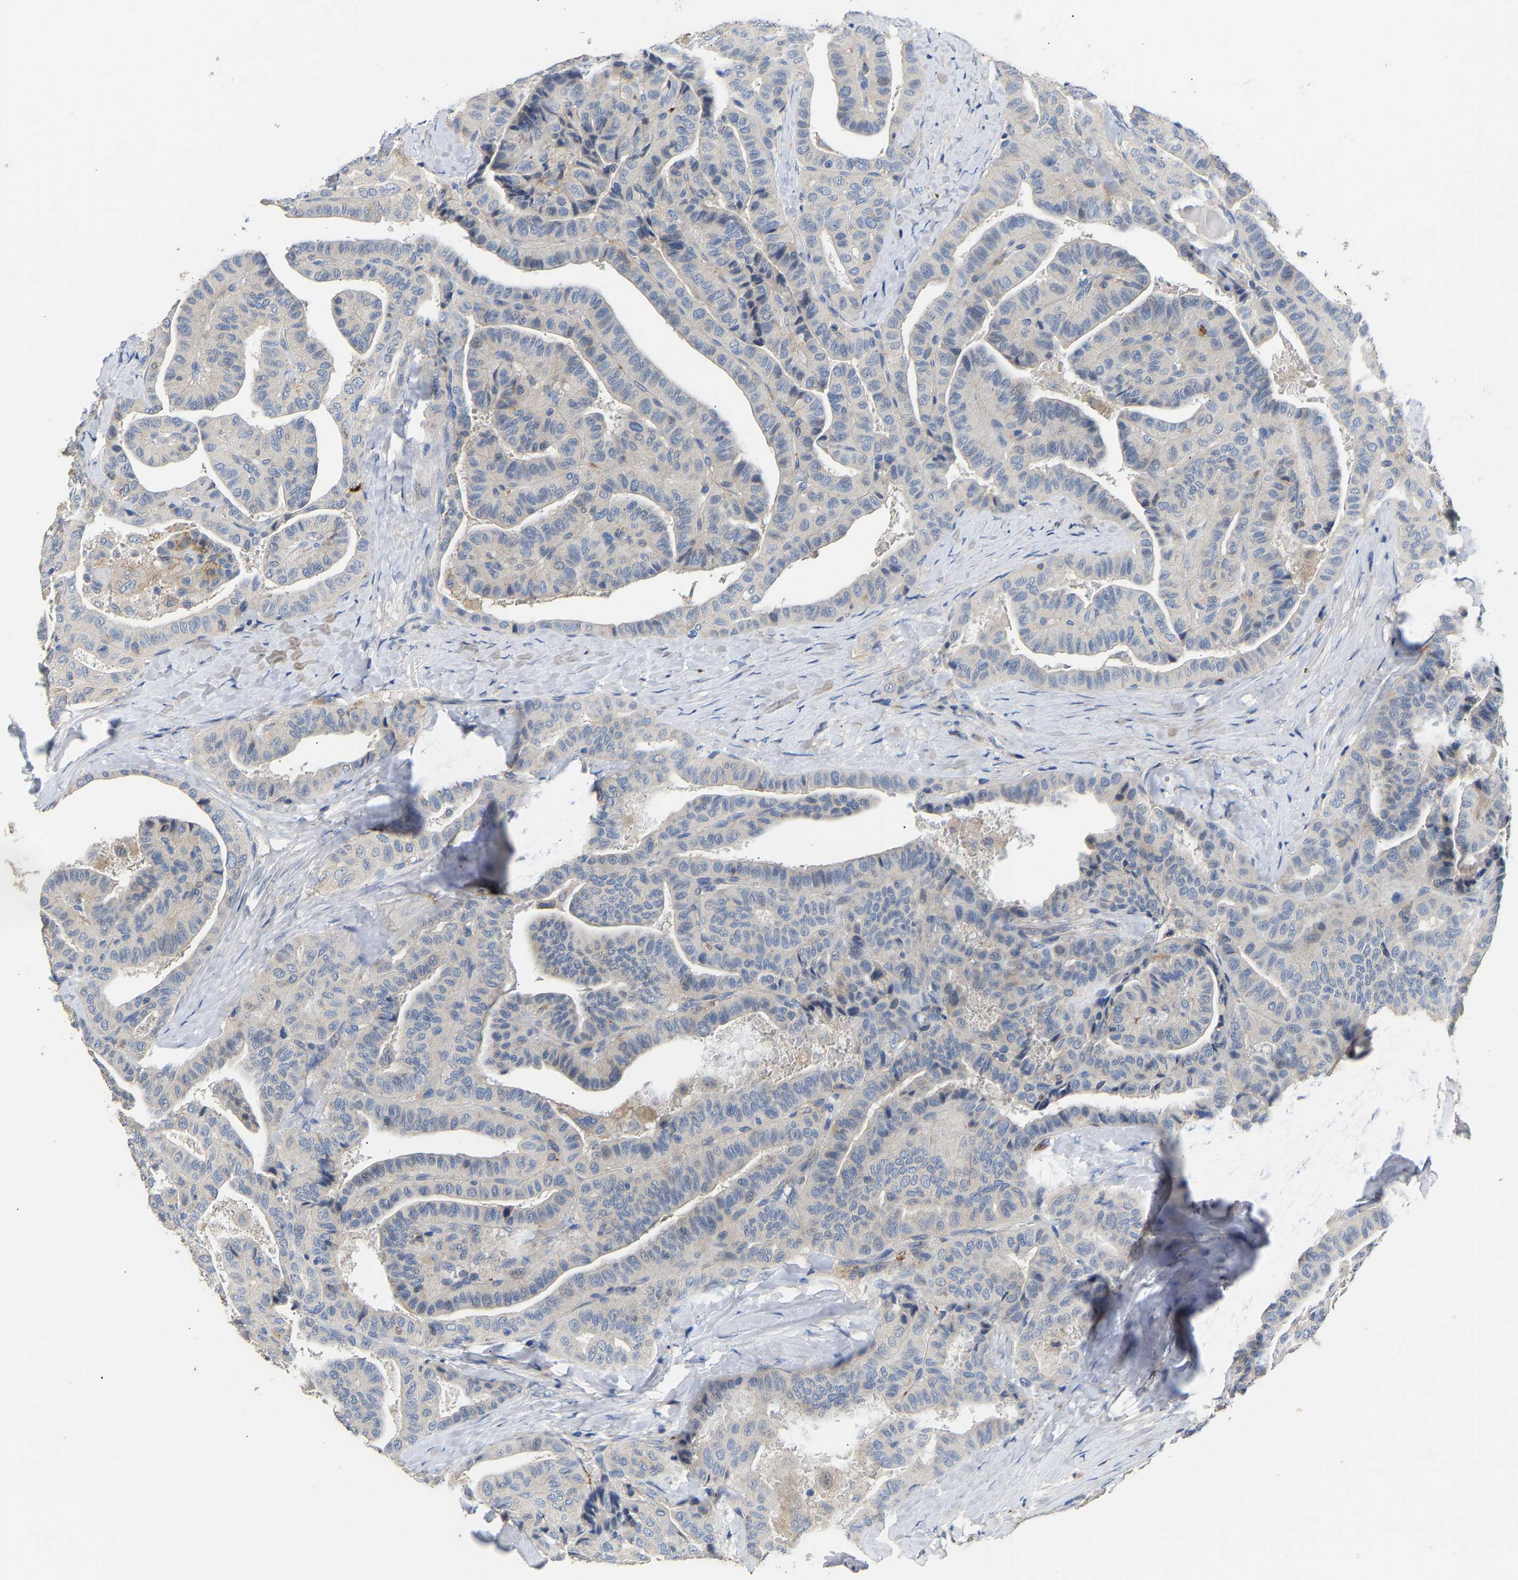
{"staining": {"intensity": "negative", "quantity": "none", "location": "none"}, "tissue": "thyroid cancer", "cell_type": "Tumor cells", "image_type": "cancer", "snomed": [{"axis": "morphology", "description": "Papillary adenocarcinoma, NOS"}, {"axis": "topography", "description": "Thyroid gland"}], "caption": "Tumor cells show no significant protein expression in thyroid papillary adenocarcinoma. Brightfield microscopy of immunohistochemistry (IHC) stained with DAB (3,3'-diaminobenzidine) (brown) and hematoxylin (blue), captured at high magnification.", "gene": "CCDC171", "patient": {"sex": "male", "age": 77}}